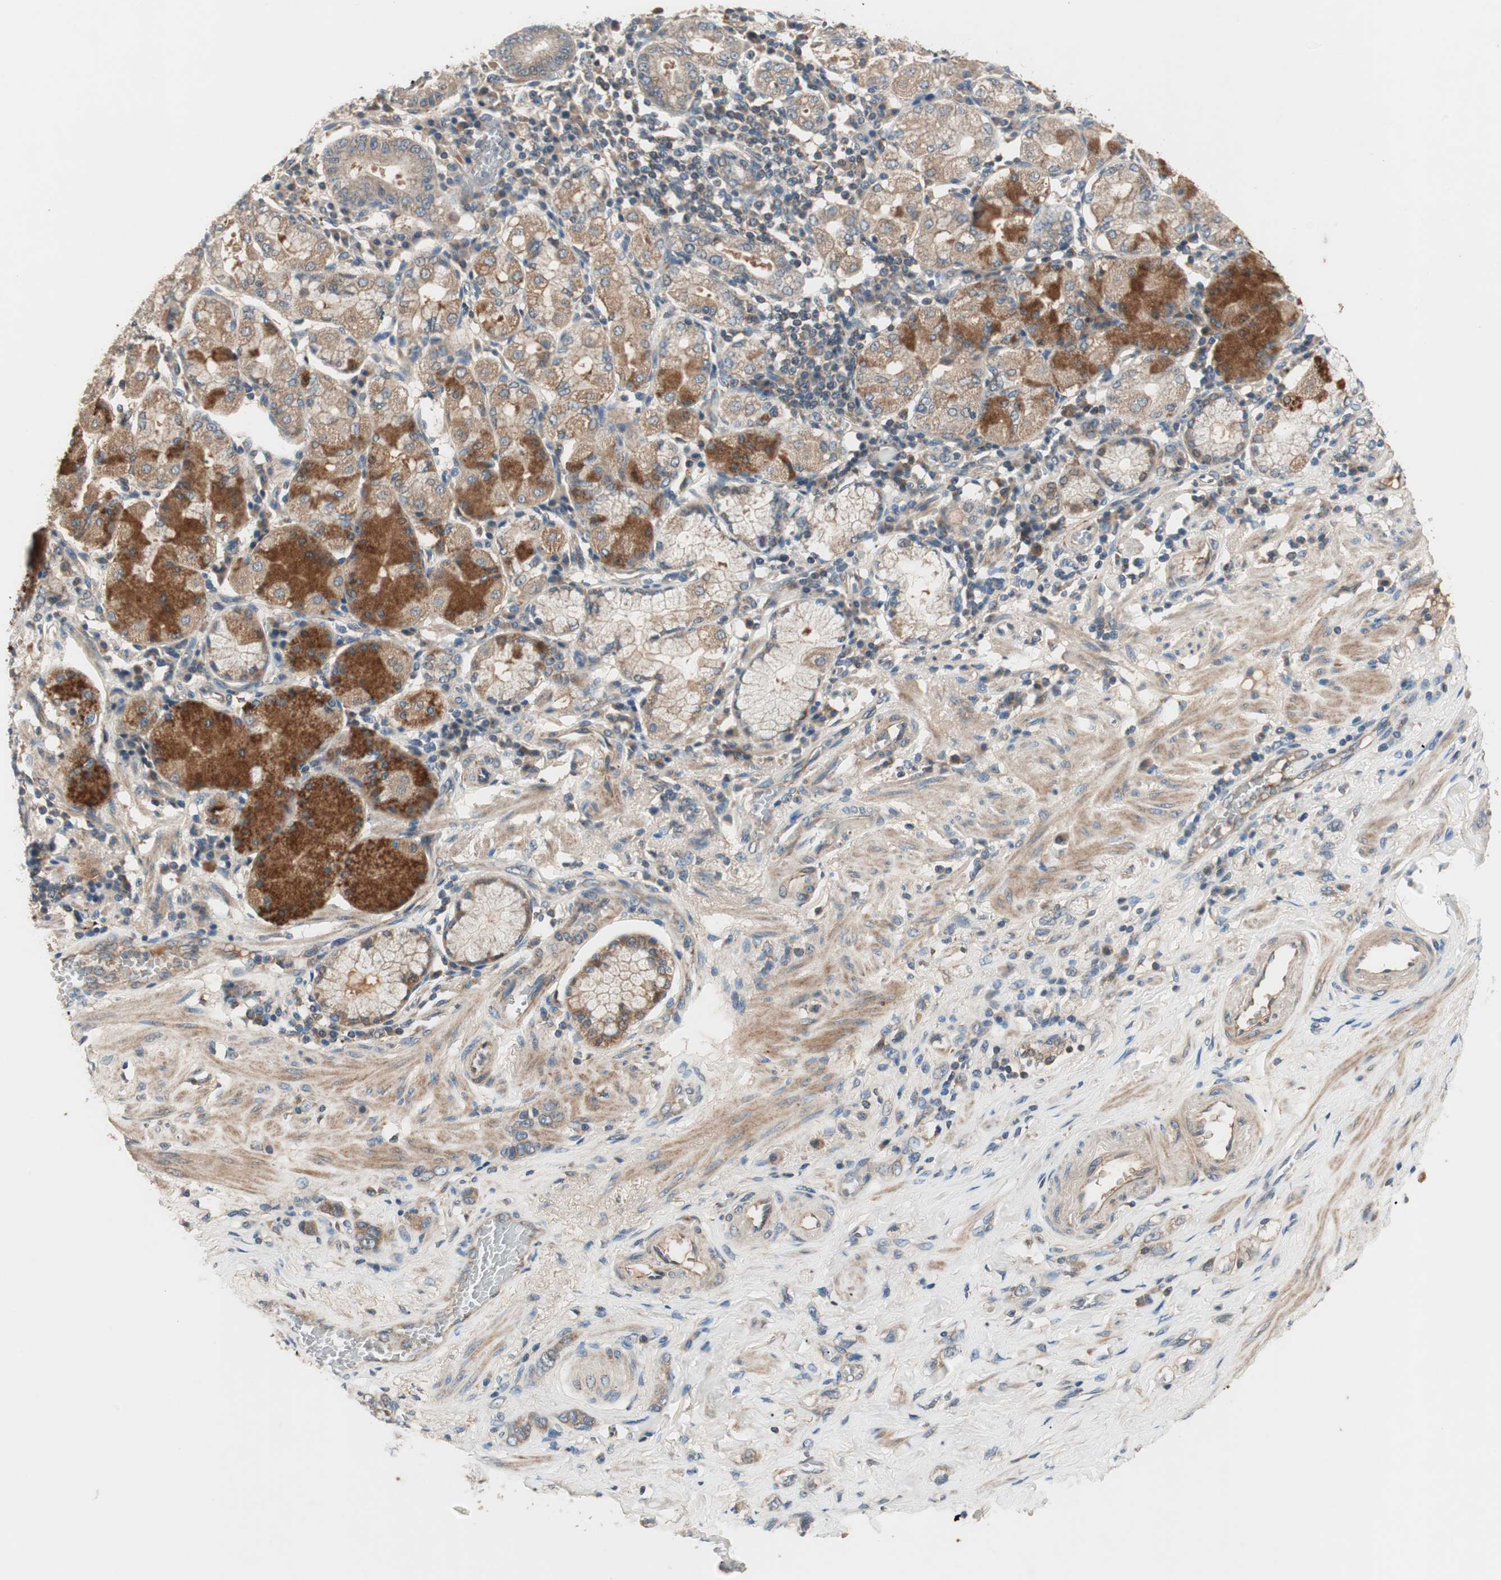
{"staining": {"intensity": "weak", "quantity": ">75%", "location": "cytoplasmic/membranous"}, "tissue": "stomach cancer", "cell_type": "Tumor cells", "image_type": "cancer", "snomed": [{"axis": "morphology", "description": "Adenocarcinoma, NOS"}, {"axis": "topography", "description": "Stomach"}], "caption": "IHC histopathology image of neoplastic tissue: human adenocarcinoma (stomach) stained using immunohistochemistry displays low levels of weak protein expression localized specifically in the cytoplasmic/membranous of tumor cells, appearing as a cytoplasmic/membranous brown color.", "gene": "HPN", "patient": {"sex": "male", "age": 82}}